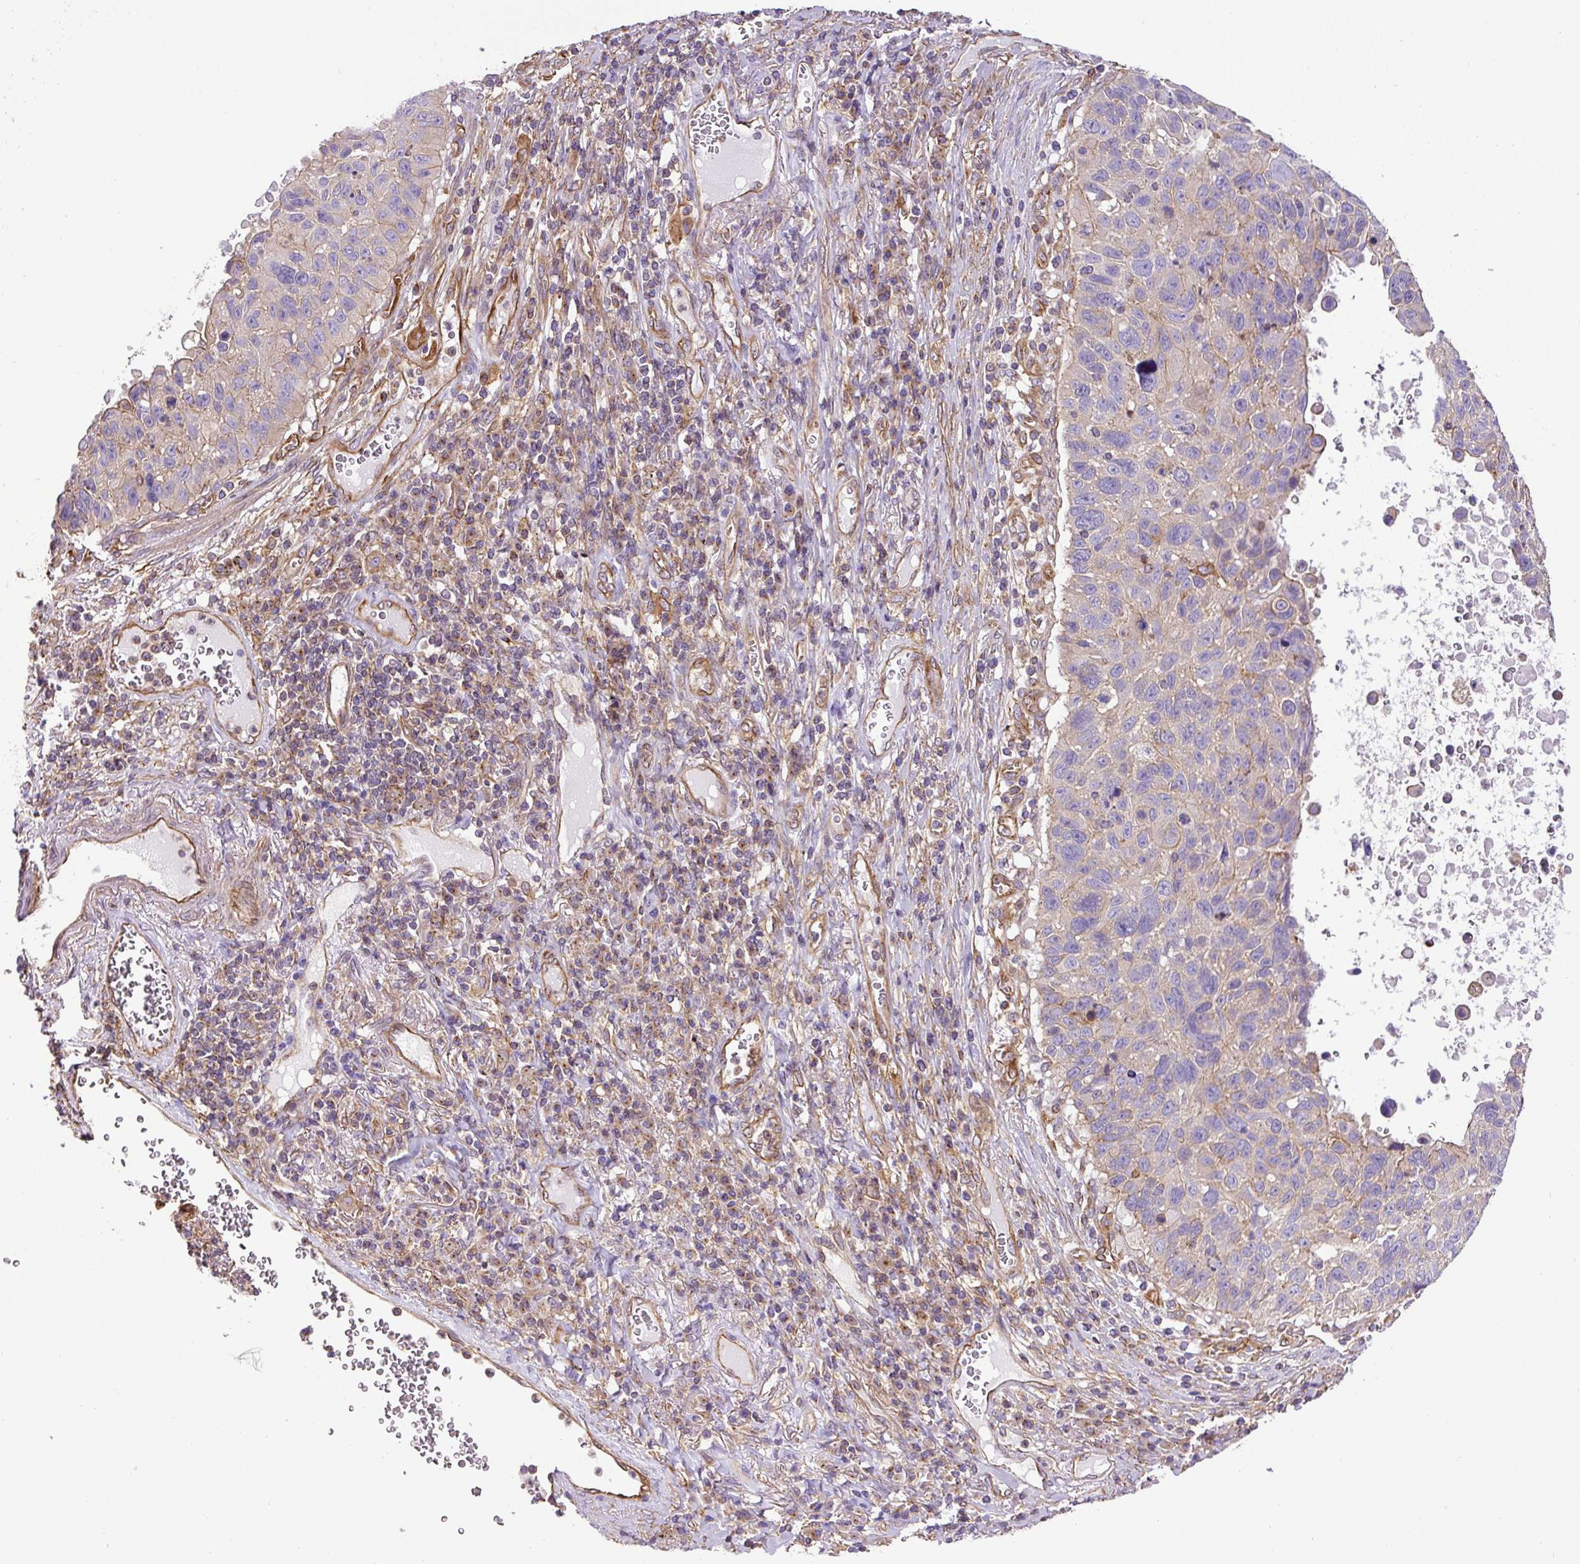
{"staining": {"intensity": "negative", "quantity": "none", "location": "none"}, "tissue": "lung cancer", "cell_type": "Tumor cells", "image_type": "cancer", "snomed": [{"axis": "morphology", "description": "Squamous cell carcinoma, NOS"}, {"axis": "topography", "description": "Lung"}], "caption": "This is an immunohistochemistry (IHC) image of lung cancer. There is no expression in tumor cells.", "gene": "DCTN1", "patient": {"sex": "male", "age": 66}}